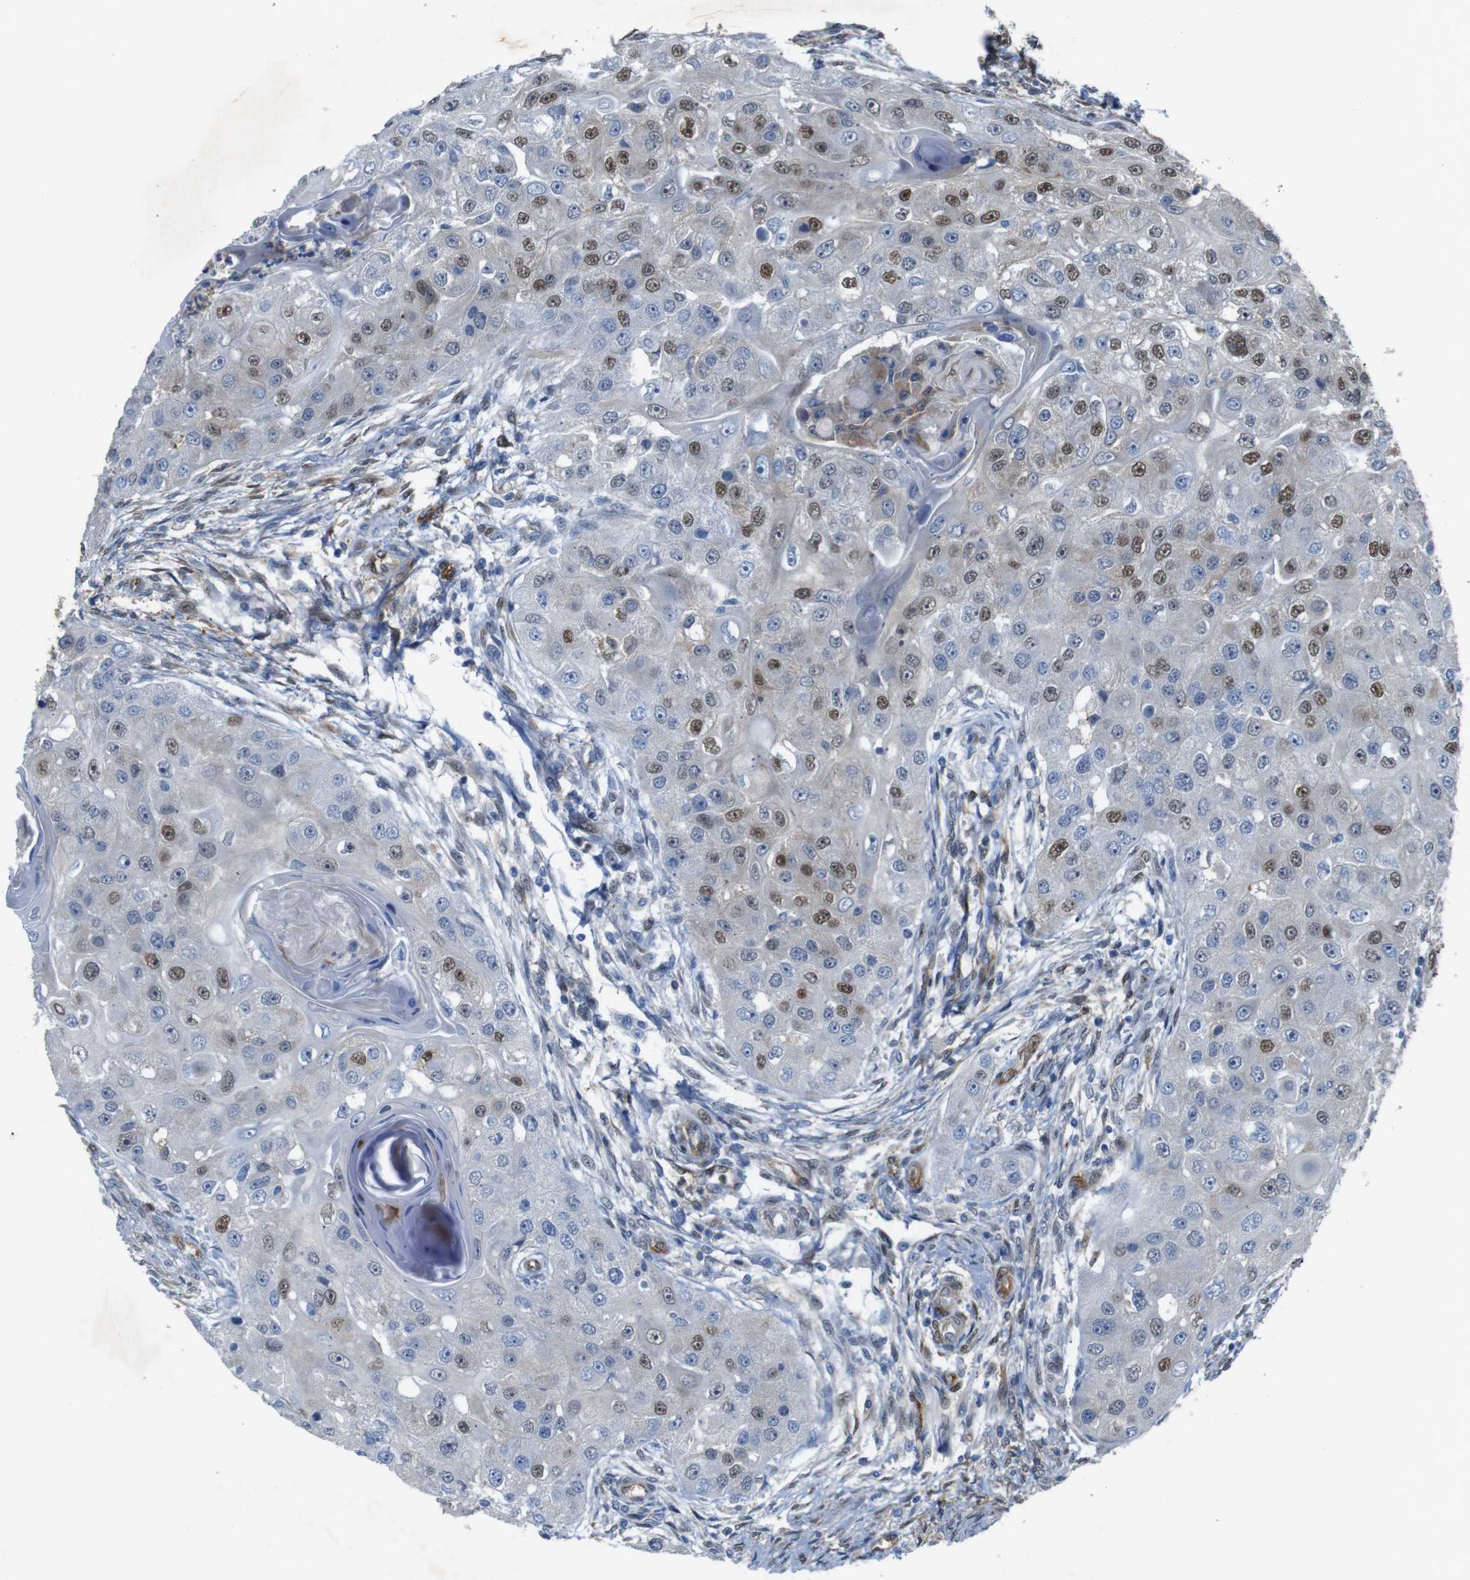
{"staining": {"intensity": "moderate", "quantity": "<25%", "location": "nuclear"}, "tissue": "head and neck cancer", "cell_type": "Tumor cells", "image_type": "cancer", "snomed": [{"axis": "morphology", "description": "Normal tissue, NOS"}, {"axis": "morphology", "description": "Squamous cell carcinoma, NOS"}, {"axis": "topography", "description": "Skeletal muscle"}, {"axis": "topography", "description": "Head-Neck"}], "caption": "This micrograph shows immunohistochemistry staining of human head and neck cancer (squamous cell carcinoma), with low moderate nuclear positivity in approximately <25% of tumor cells.", "gene": "PTGER4", "patient": {"sex": "male", "age": 51}}